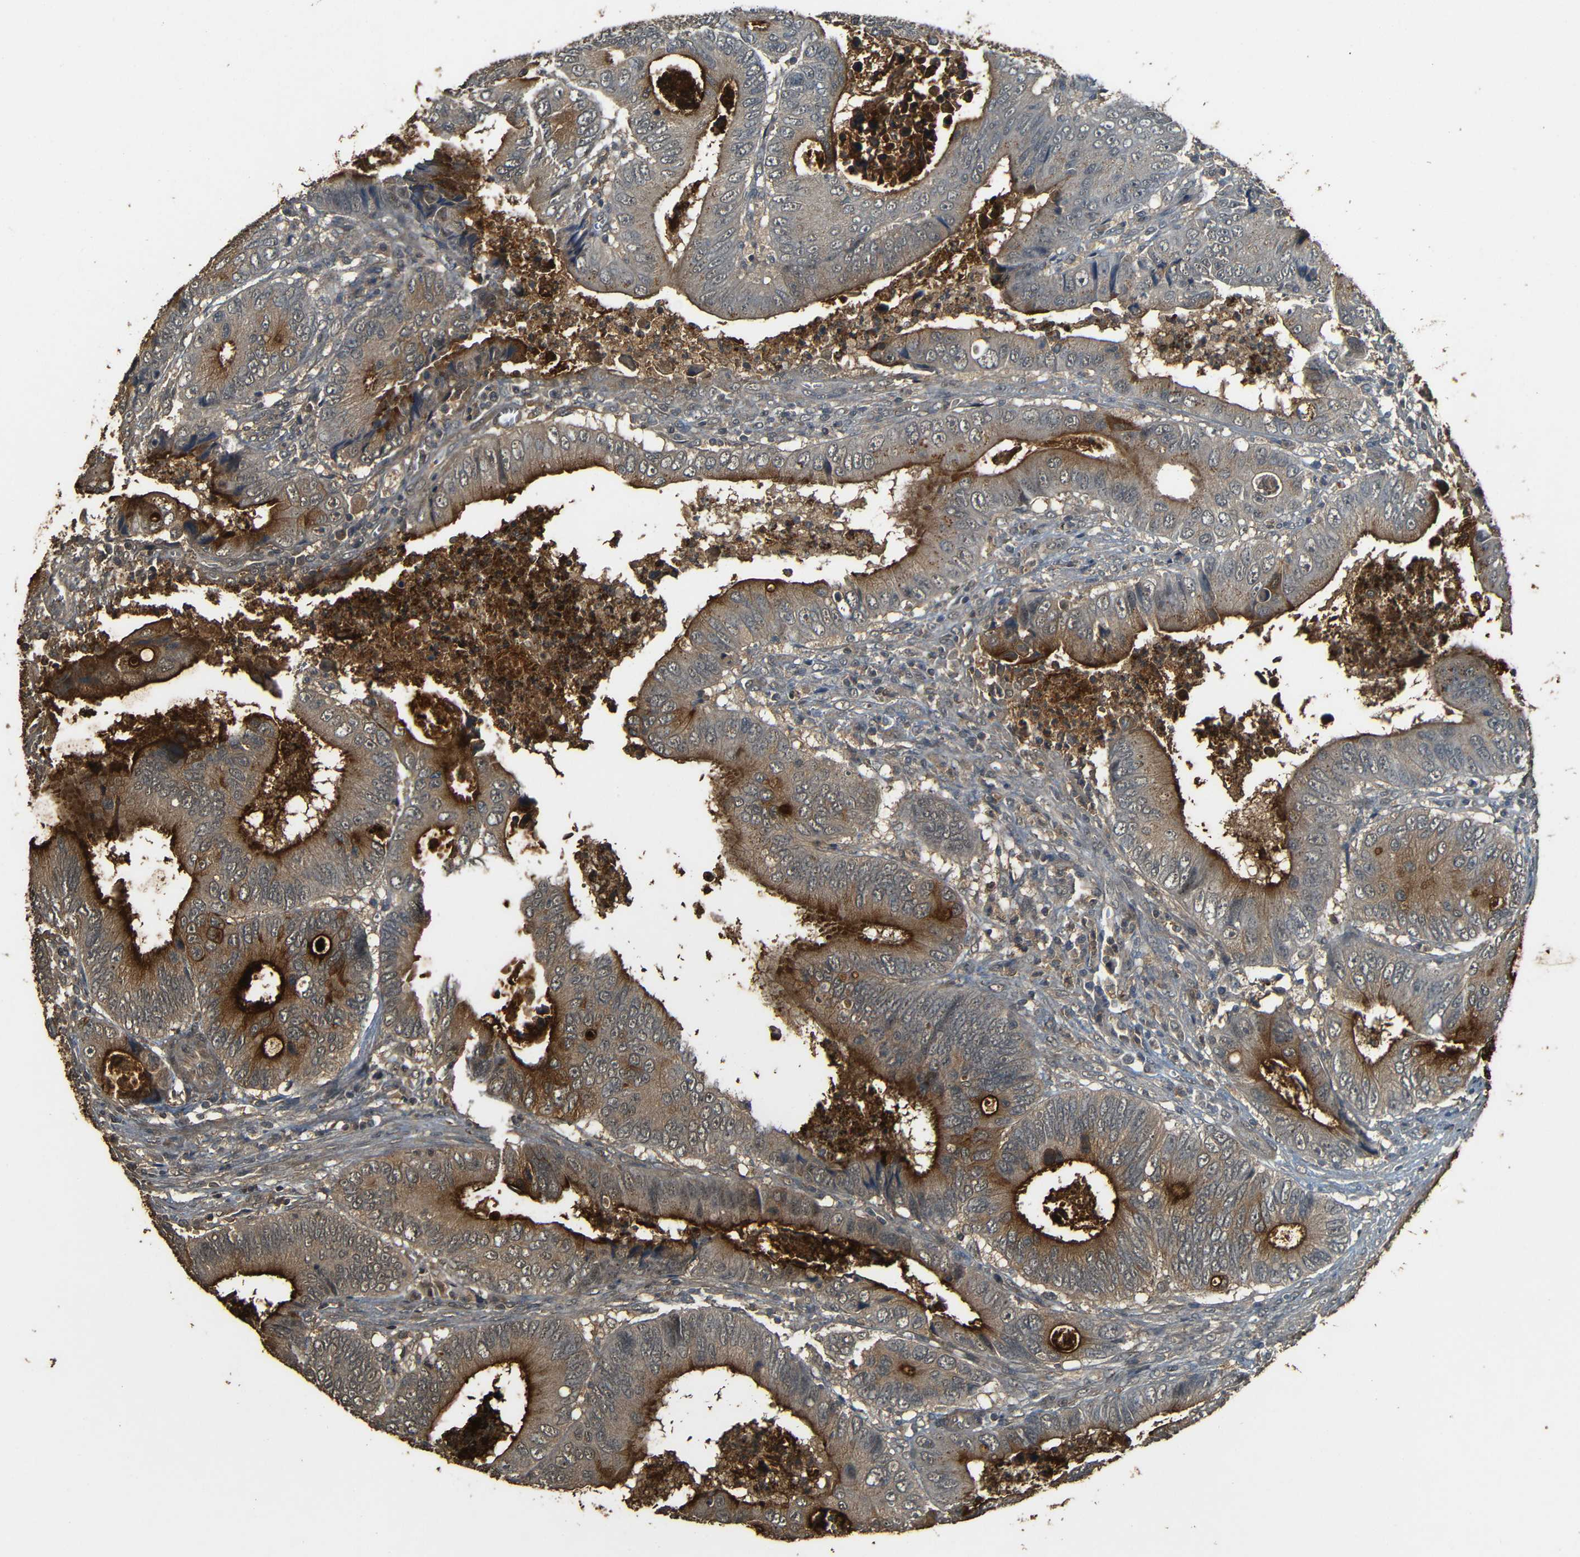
{"staining": {"intensity": "moderate", "quantity": ">75%", "location": "cytoplasmic/membranous"}, "tissue": "colorectal cancer", "cell_type": "Tumor cells", "image_type": "cancer", "snomed": [{"axis": "morphology", "description": "Inflammation, NOS"}, {"axis": "morphology", "description": "Adenocarcinoma, NOS"}, {"axis": "topography", "description": "Colon"}], "caption": "Tumor cells display medium levels of moderate cytoplasmic/membranous expression in about >75% of cells in human colorectal cancer.", "gene": "PDE5A", "patient": {"sex": "male", "age": 72}}